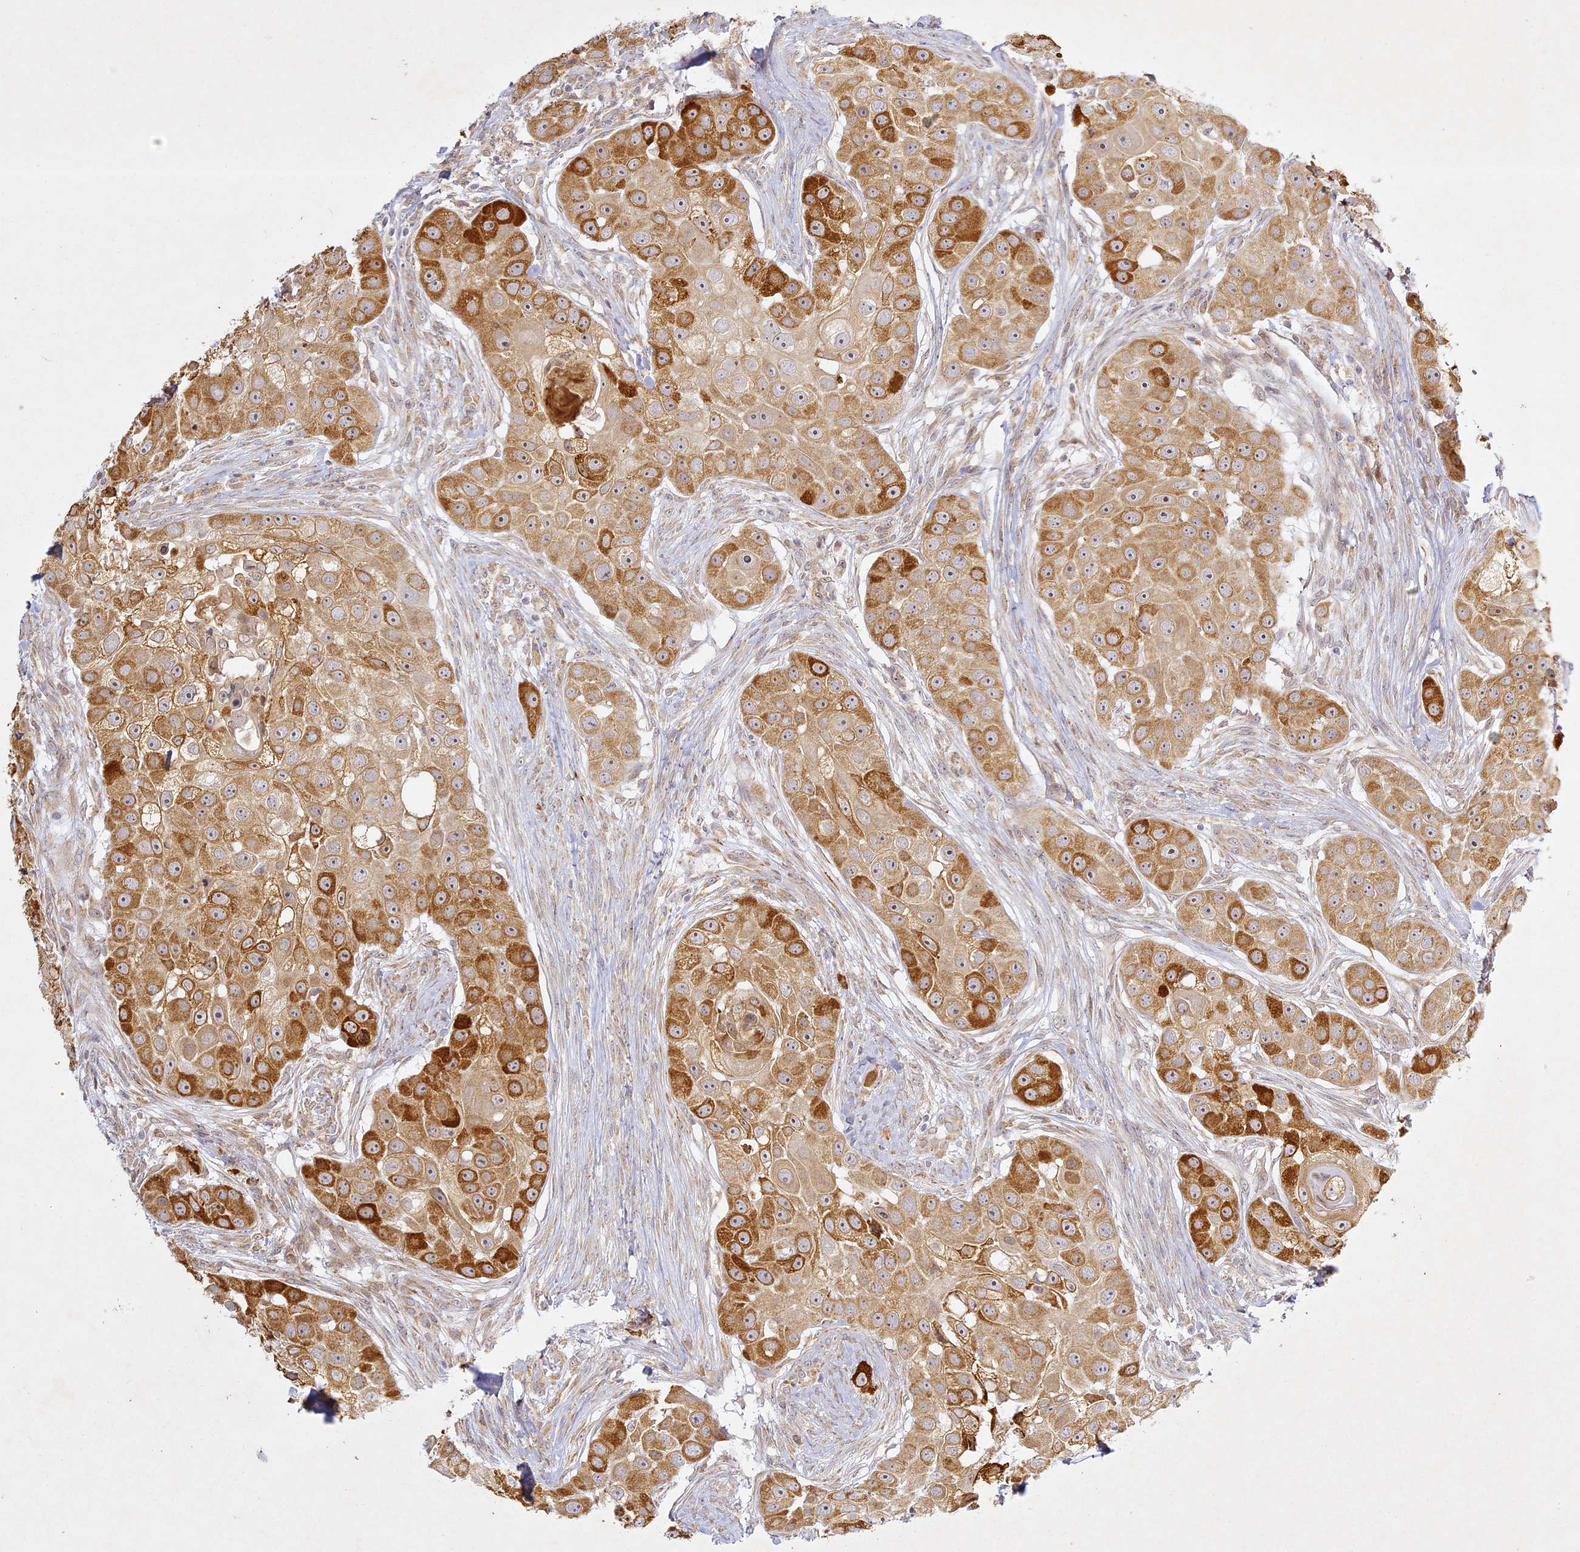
{"staining": {"intensity": "strong", "quantity": "25%-75%", "location": "cytoplasmic/membranous"}, "tissue": "head and neck cancer", "cell_type": "Tumor cells", "image_type": "cancer", "snomed": [{"axis": "morphology", "description": "Normal tissue, NOS"}, {"axis": "morphology", "description": "Squamous cell carcinoma, NOS"}, {"axis": "topography", "description": "Skeletal muscle"}, {"axis": "topography", "description": "Head-Neck"}], "caption": "Immunohistochemistry (IHC) of head and neck cancer shows high levels of strong cytoplasmic/membranous positivity in about 25%-75% of tumor cells.", "gene": "SLC30A5", "patient": {"sex": "male", "age": 51}}